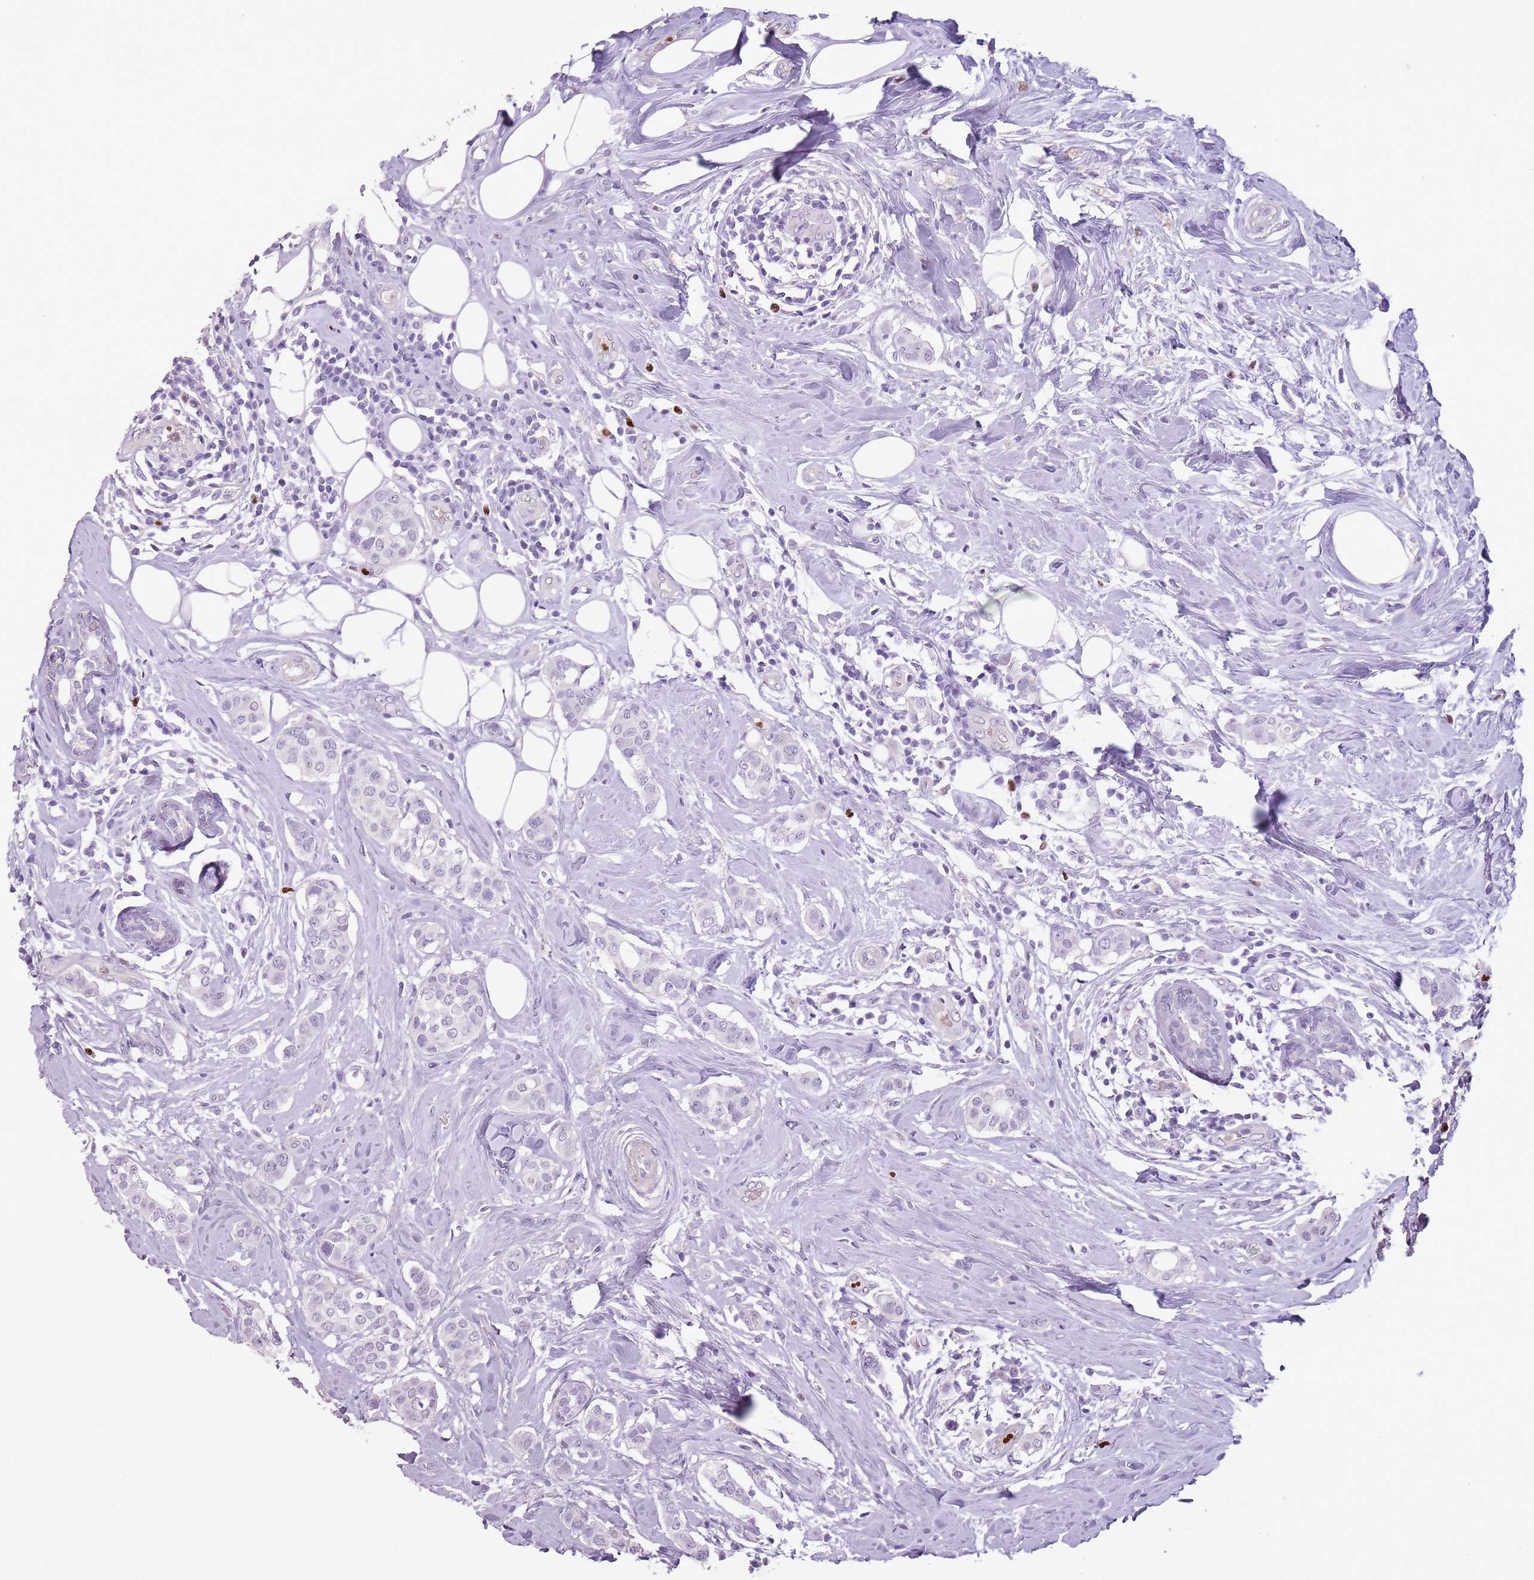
{"staining": {"intensity": "negative", "quantity": "none", "location": "none"}, "tissue": "breast cancer", "cell_type": "Tumor cells", "image_type": "cancer", "snomed": [{"axis": "morphology", "description": "Lobular carcinoma"}, {"axis": "topography", "description": "Breast"}], "caption": "High magnification brightfield microscopy of breast cancer (lobular carcinoma) stained with DAB (3,3'-diaminobenzidine) (brown) and counterstained with hematoxylin (blue): tumor cells show no significant expression. The staining is performed using DAB brown chromogen with nuclei counter-stained in using hematoxylin.", "gene": "CELF6", "patient": {"sex": "female", "age": 51}}